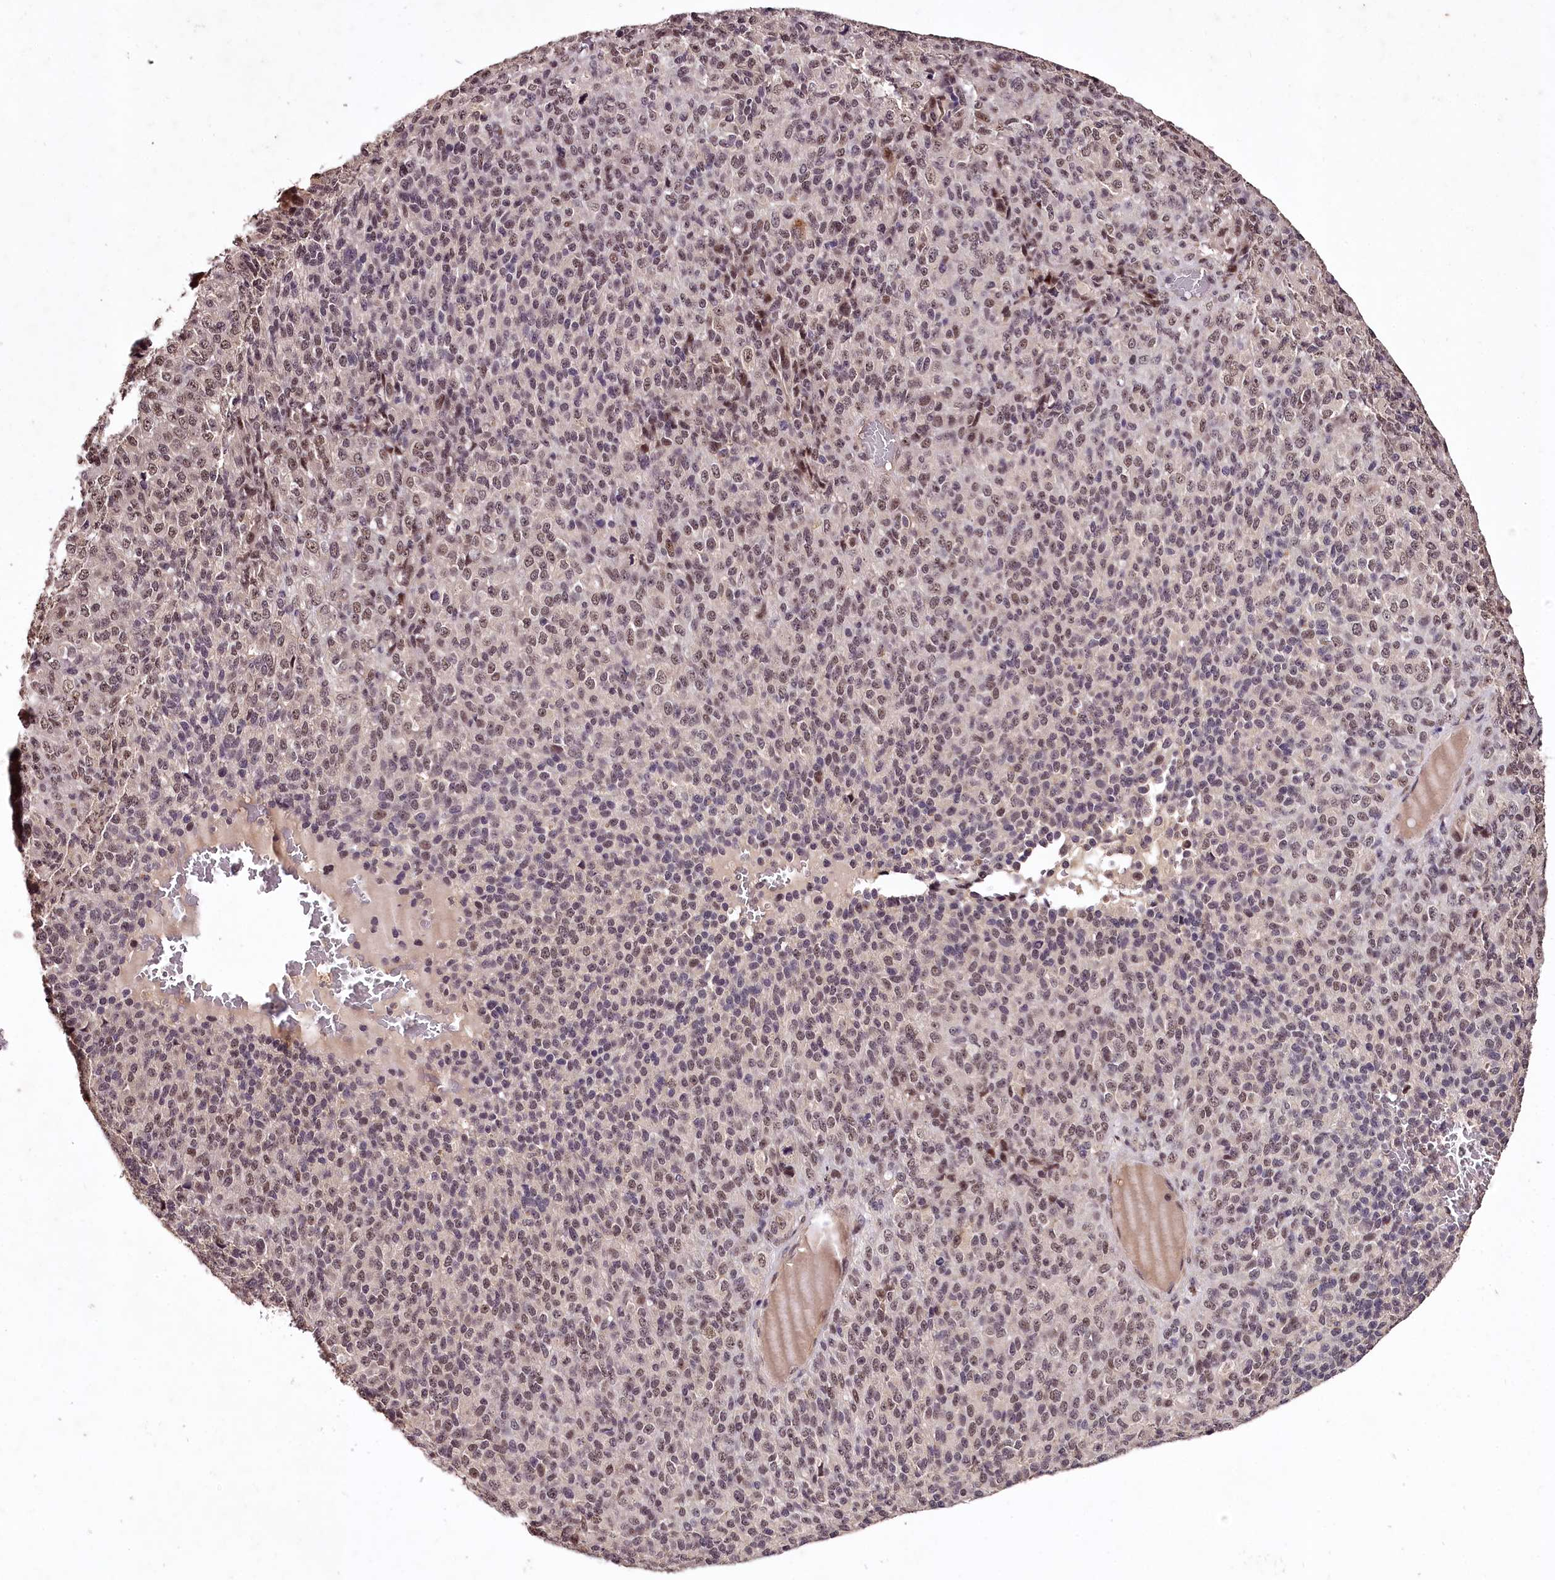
{"staining": {"intensity": "moderate", "quantity": "25%-75%", "location": "nuclear"}, "tissue": "melanoma", "cell_type": "Tumor cells", "image_type": "cancer", "snomed": [{"axis": "morphology", "description": "Malignant melanoma, Metastatic site"}, {"axis": "topography", "description": "Brain"}], "caption": "Protein expression analysis of human malignant melanoma (metastatic site) reveals moderate nuclear positivity in approximately 25%-75% of tumor cells.", "gene": "MAML3", "patient": {"sex": "female", "age": 56}}